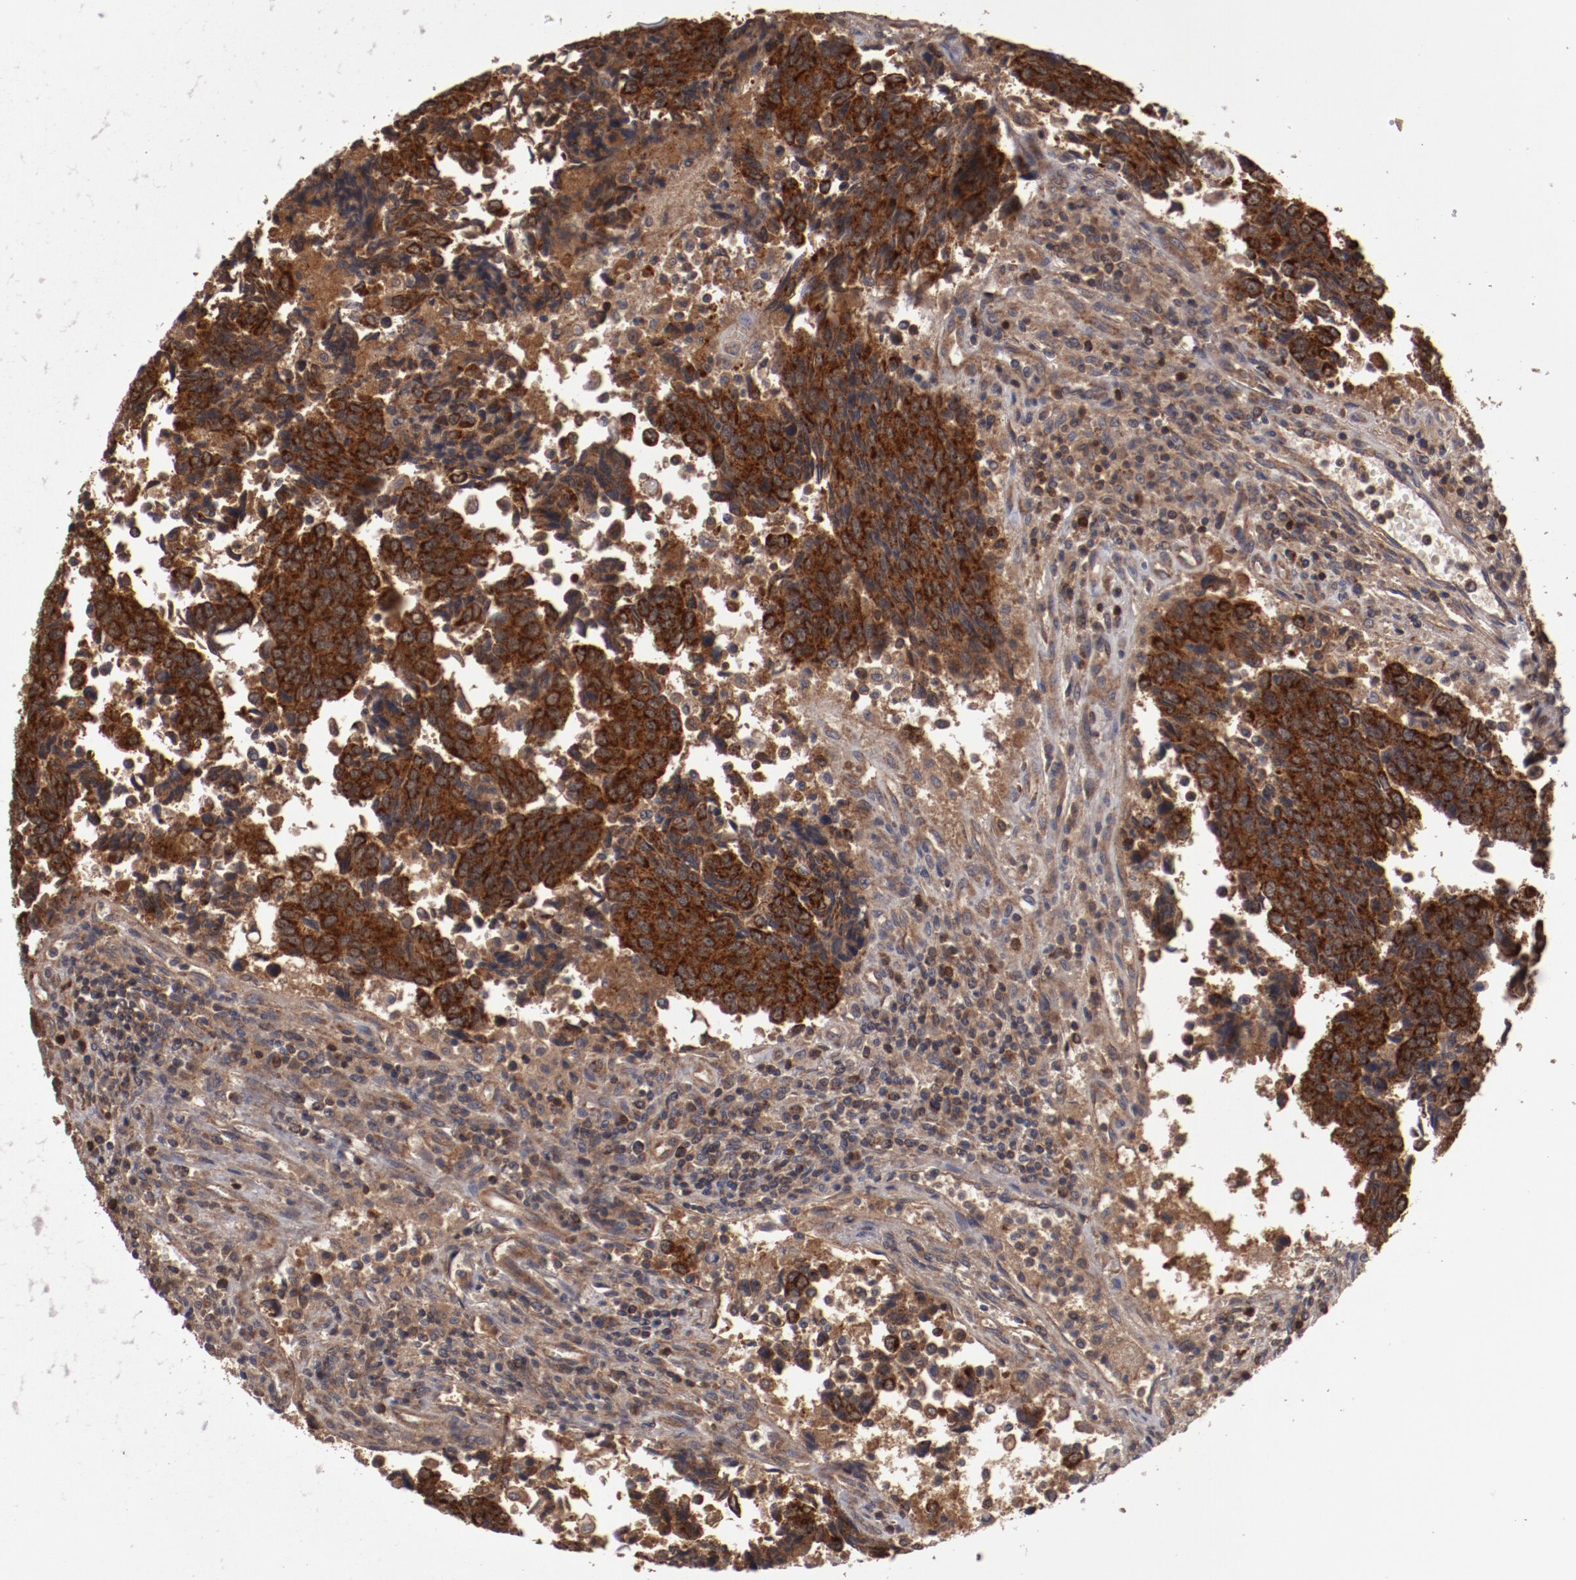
{"staining": {"intensity": "strong", "quantity": ">75%", "location": "cytoplasmic/membranous"}, "tissue": "urothelial cancer", "cell_type": "Tumor cells", "image_type": "cancer", "snomed": [{"axis": "morphology", "description": "Urothelial carcinoma, High grade"}, {"axis": "topography", "description": "Urinary bladder"}], "caption": "Immunohistochemistry (DAB (3,3'-diaminobenzidine)) staining of high-grade urothelial carcinoma reveals strong cytoplasmic/membranous protein expression in about >75% of tumor cells. The protein is shown in brown color, while the nuclei are stained blue.", "gene": "RPS6KA6", "patient": {"sex": "male", "age": 86}}